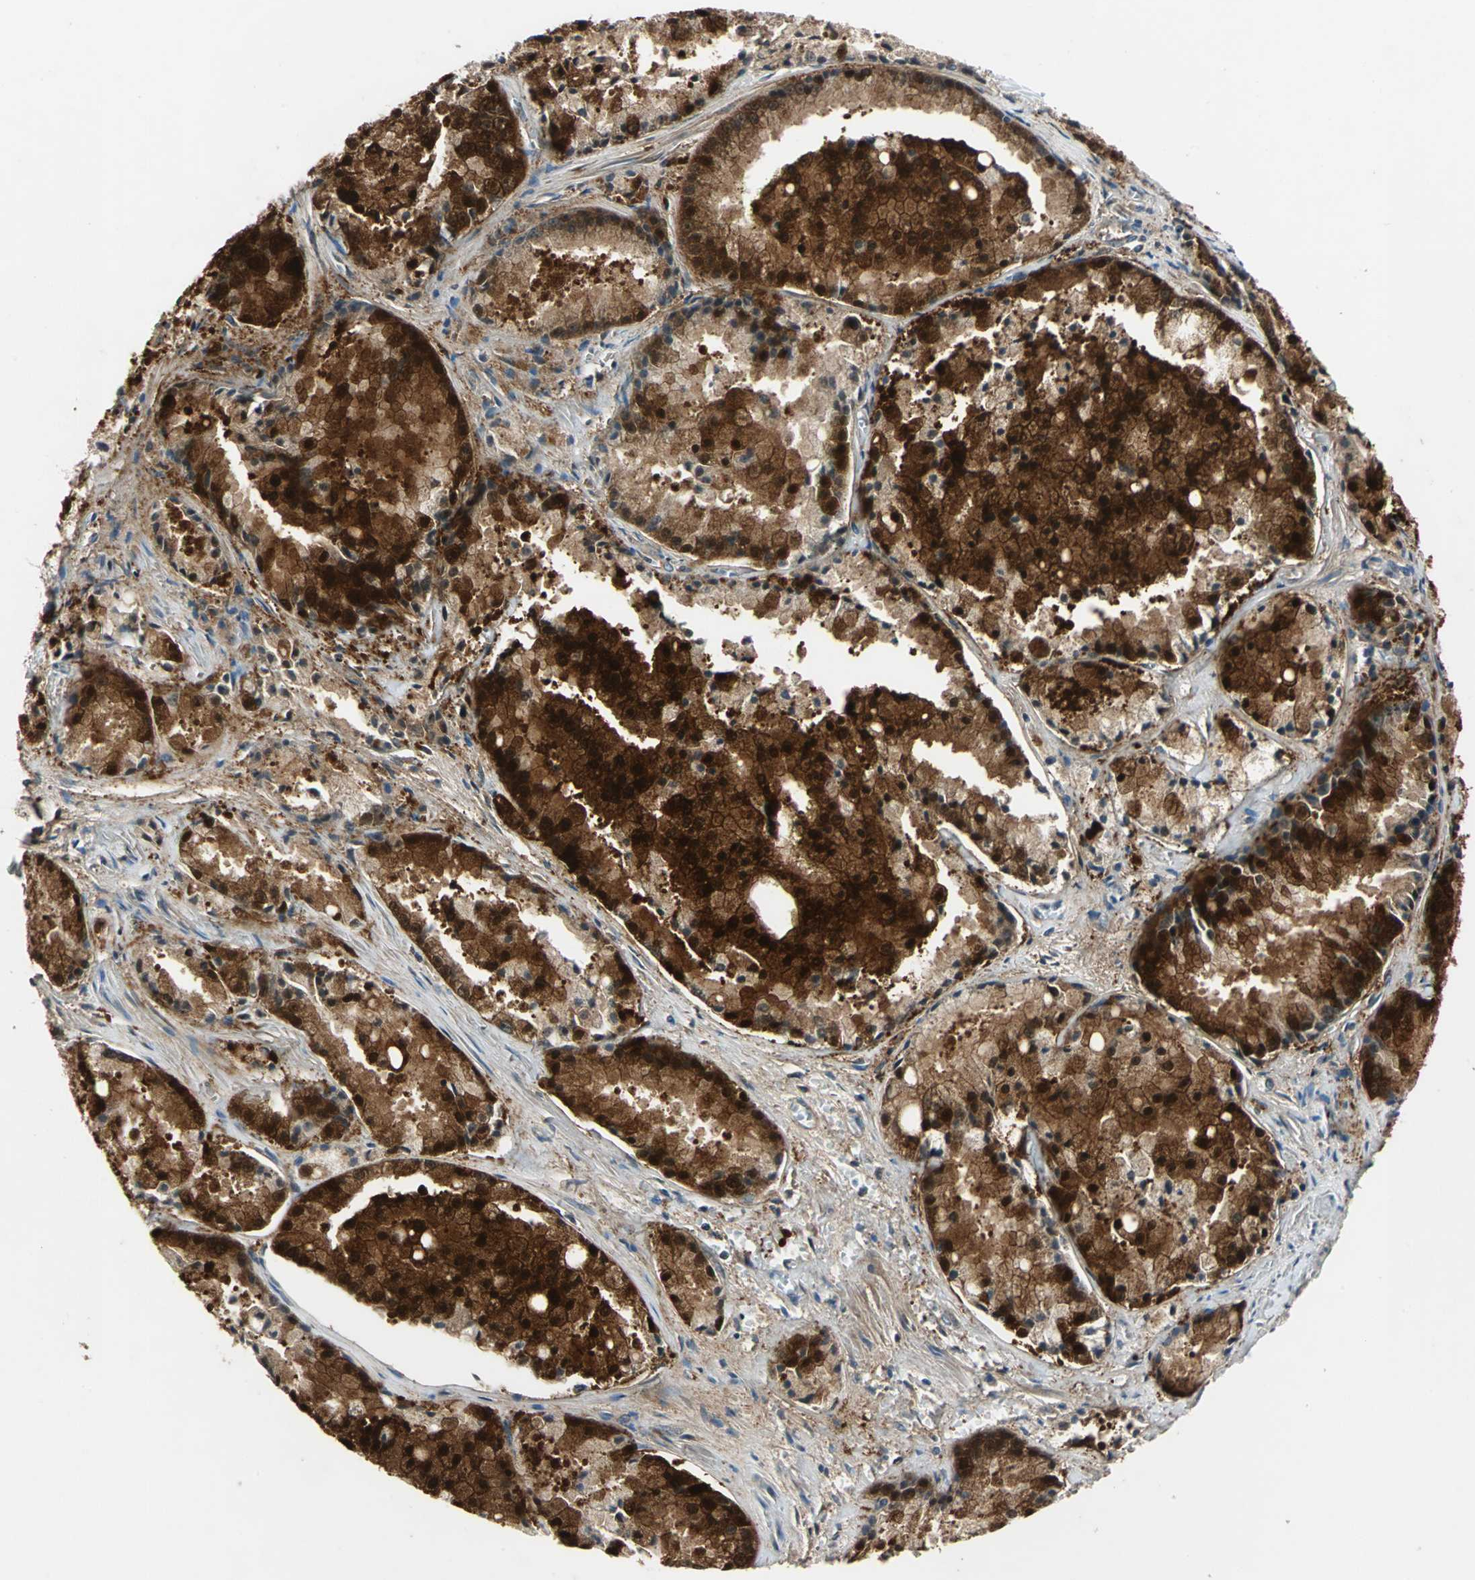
{"staining": {"intensity": "strong", "quantity": ">75%", "location": "cytoplasmic/membranous,nuclear"}, "tissue": "prostate cancer", "cell_type": "Tumor cells", "image_type": "cancer", "snomed": [{"axis": "morphology", "description": "Adenocarcinoma, Low grade"}, {"axis": "topography", "description": "Prostate"}], "caption": "Immunohistochemical staining of prostate cancer demonstrates high levels of strong cytoplasmic/membranous and nuclear protein expression in about >75% of tumor cells.", "gene": "RRM2B", "patient": {"sex": "male", "age": 64}}